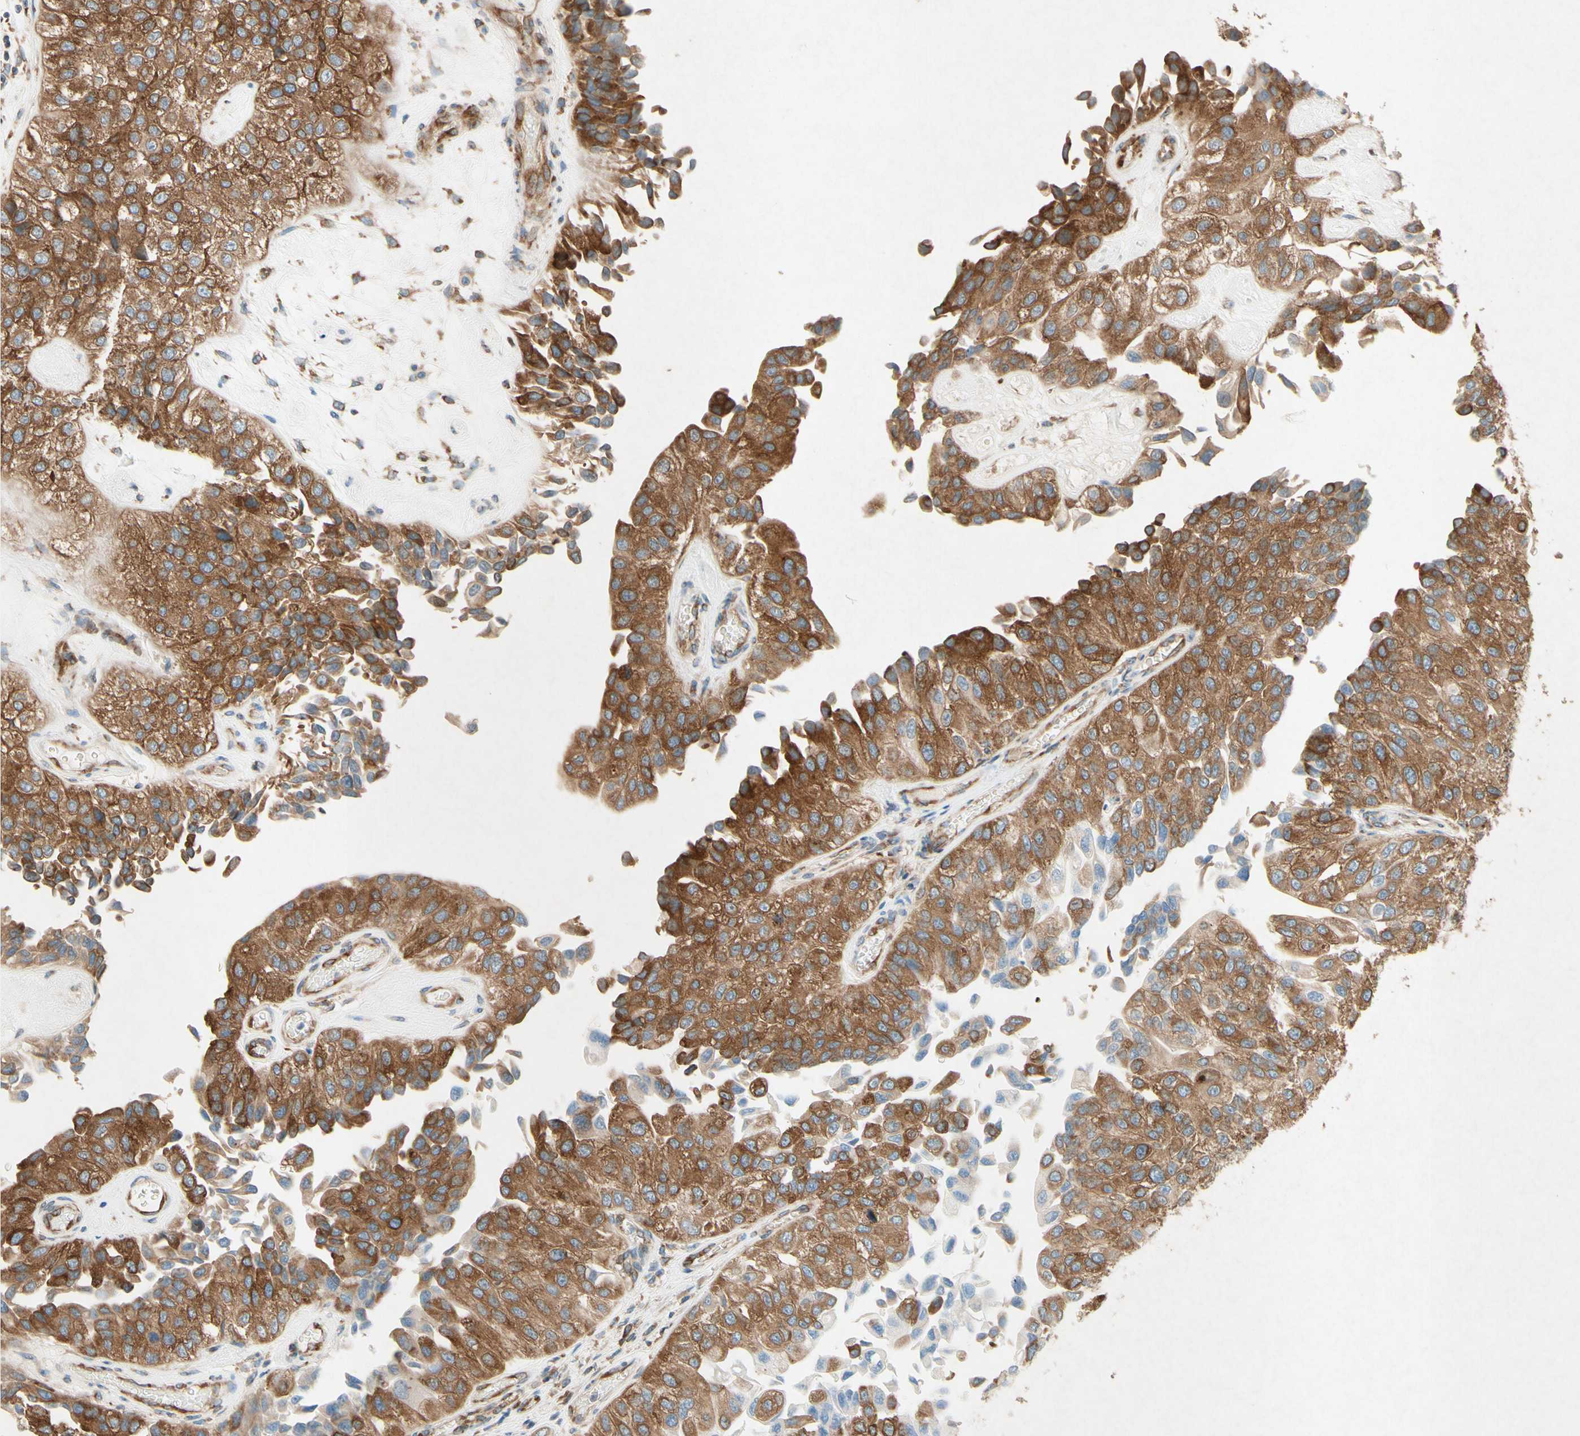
{"staining": {"intensity": "strong", "quantity": ">75%", "location": "cytoplasmic/membranous"}, "tissue": "urothelial cancer", "cell_type": "Tumor cells", "image_type": "cancer", "snomed": [{"axis": "morphology", "description": "Urothelial carcinoma, High grade"}, {"axis": "topography", "description": "Kidney"}, {"axis": "topography", "description": "Urinary bladder"}], "caption": "IHC (DAB (3,3'-diaminobenzidine)) staining of high-grade urothelial carcinoma shows strong cytoplasmic/membranous protein staining in approximately >75% of tumor cells.", "gene": "PABPC1", "patient": {"sex": "male", "age": 77}}